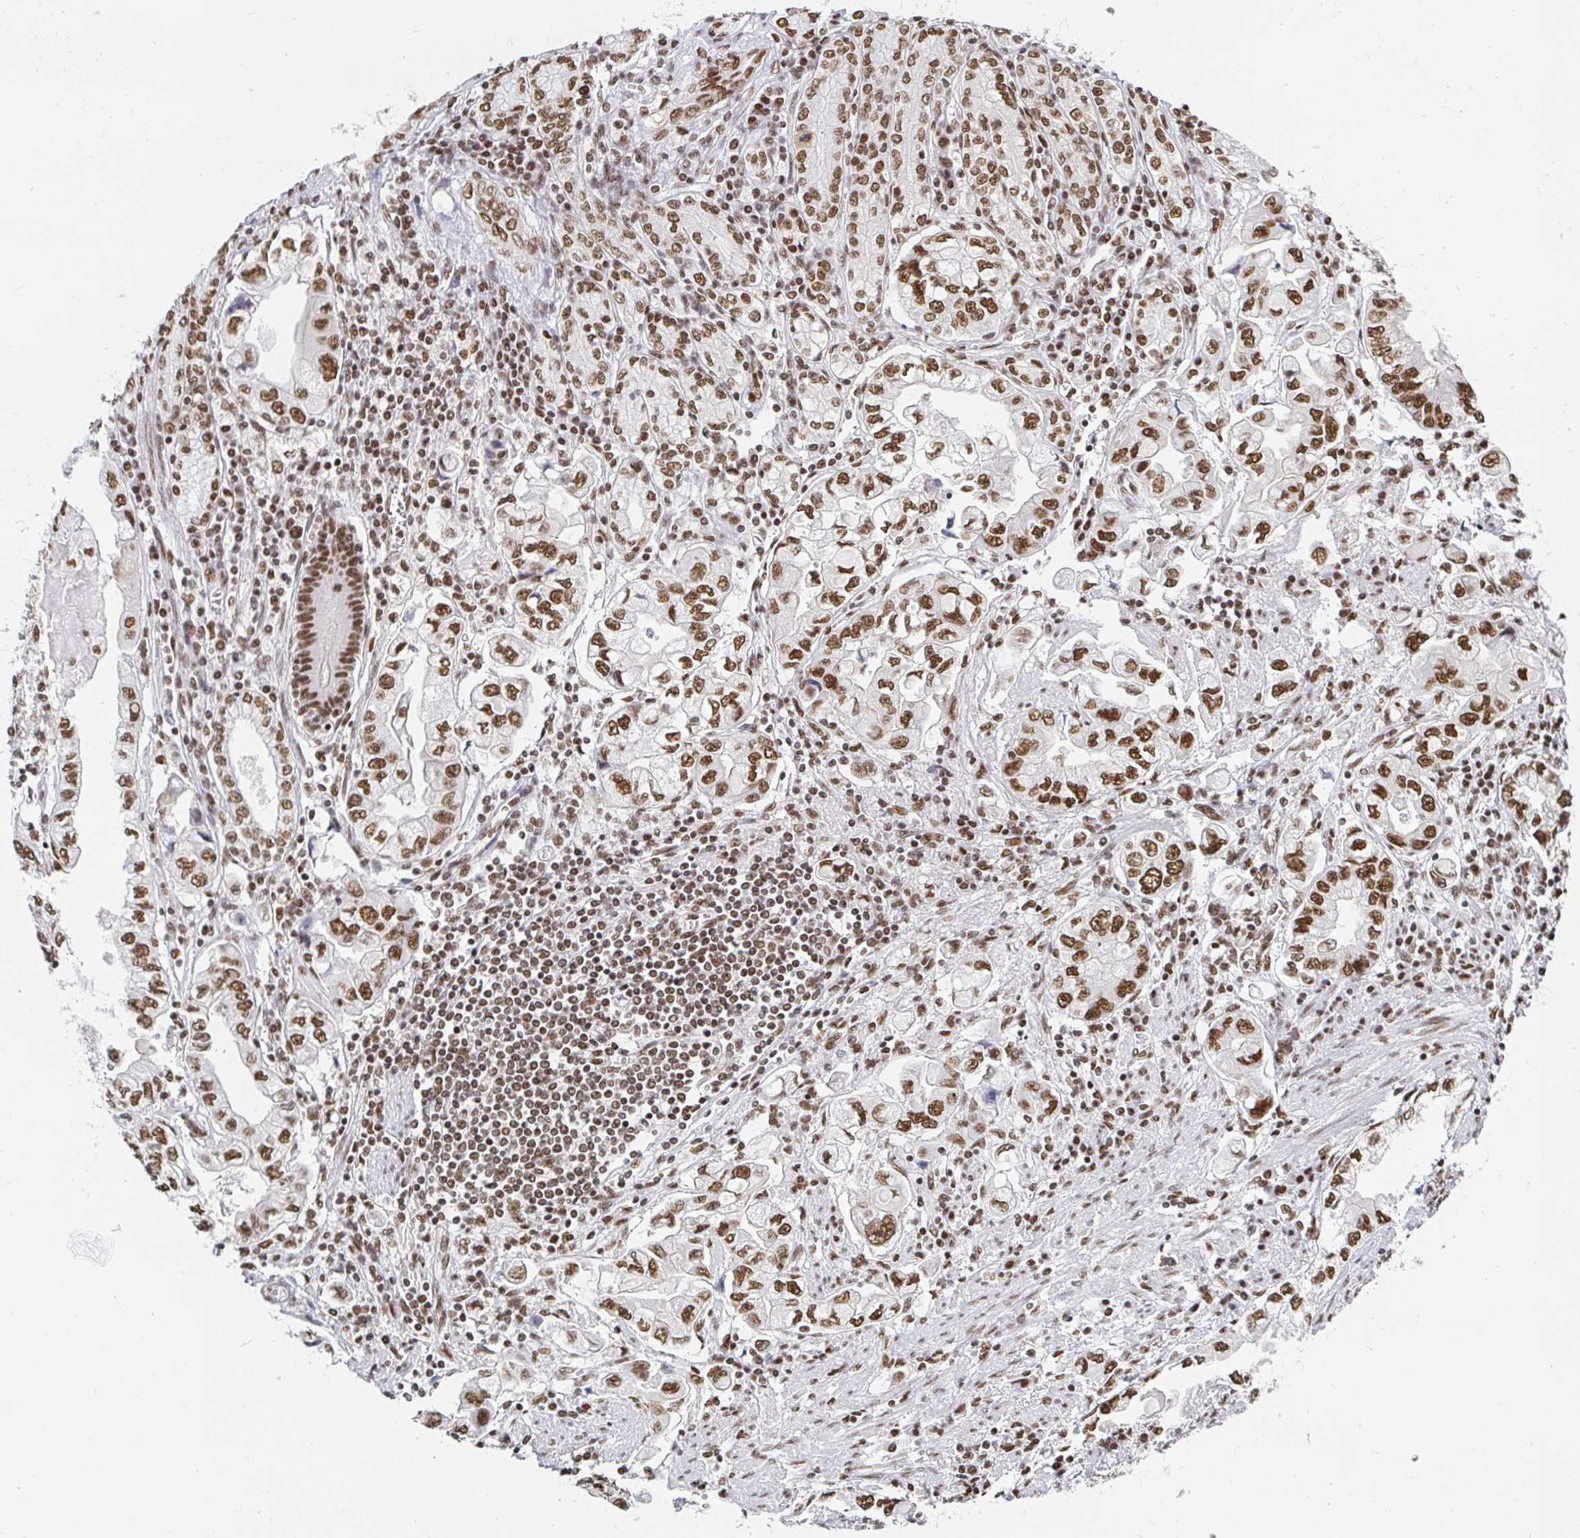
{"staining": {"intensity": "strong", "quantity": ">75%", "location": "nuclear"}, "tissue": "stomach cancer", "cell_type": "Tumor cells", "image_type": "cancer", "snomed": [{"axis": "morphology", "description": "Adenocarcinoma, NOS"}, {"axis": "topography", "description": "Stomach, lower"}], "caption": "Human stomach adenocarcinoma stained with a protein marker displays strong staining in tumor cells.", "gene": "RBMX", "patient": {"sex": "female", "age": 93}}